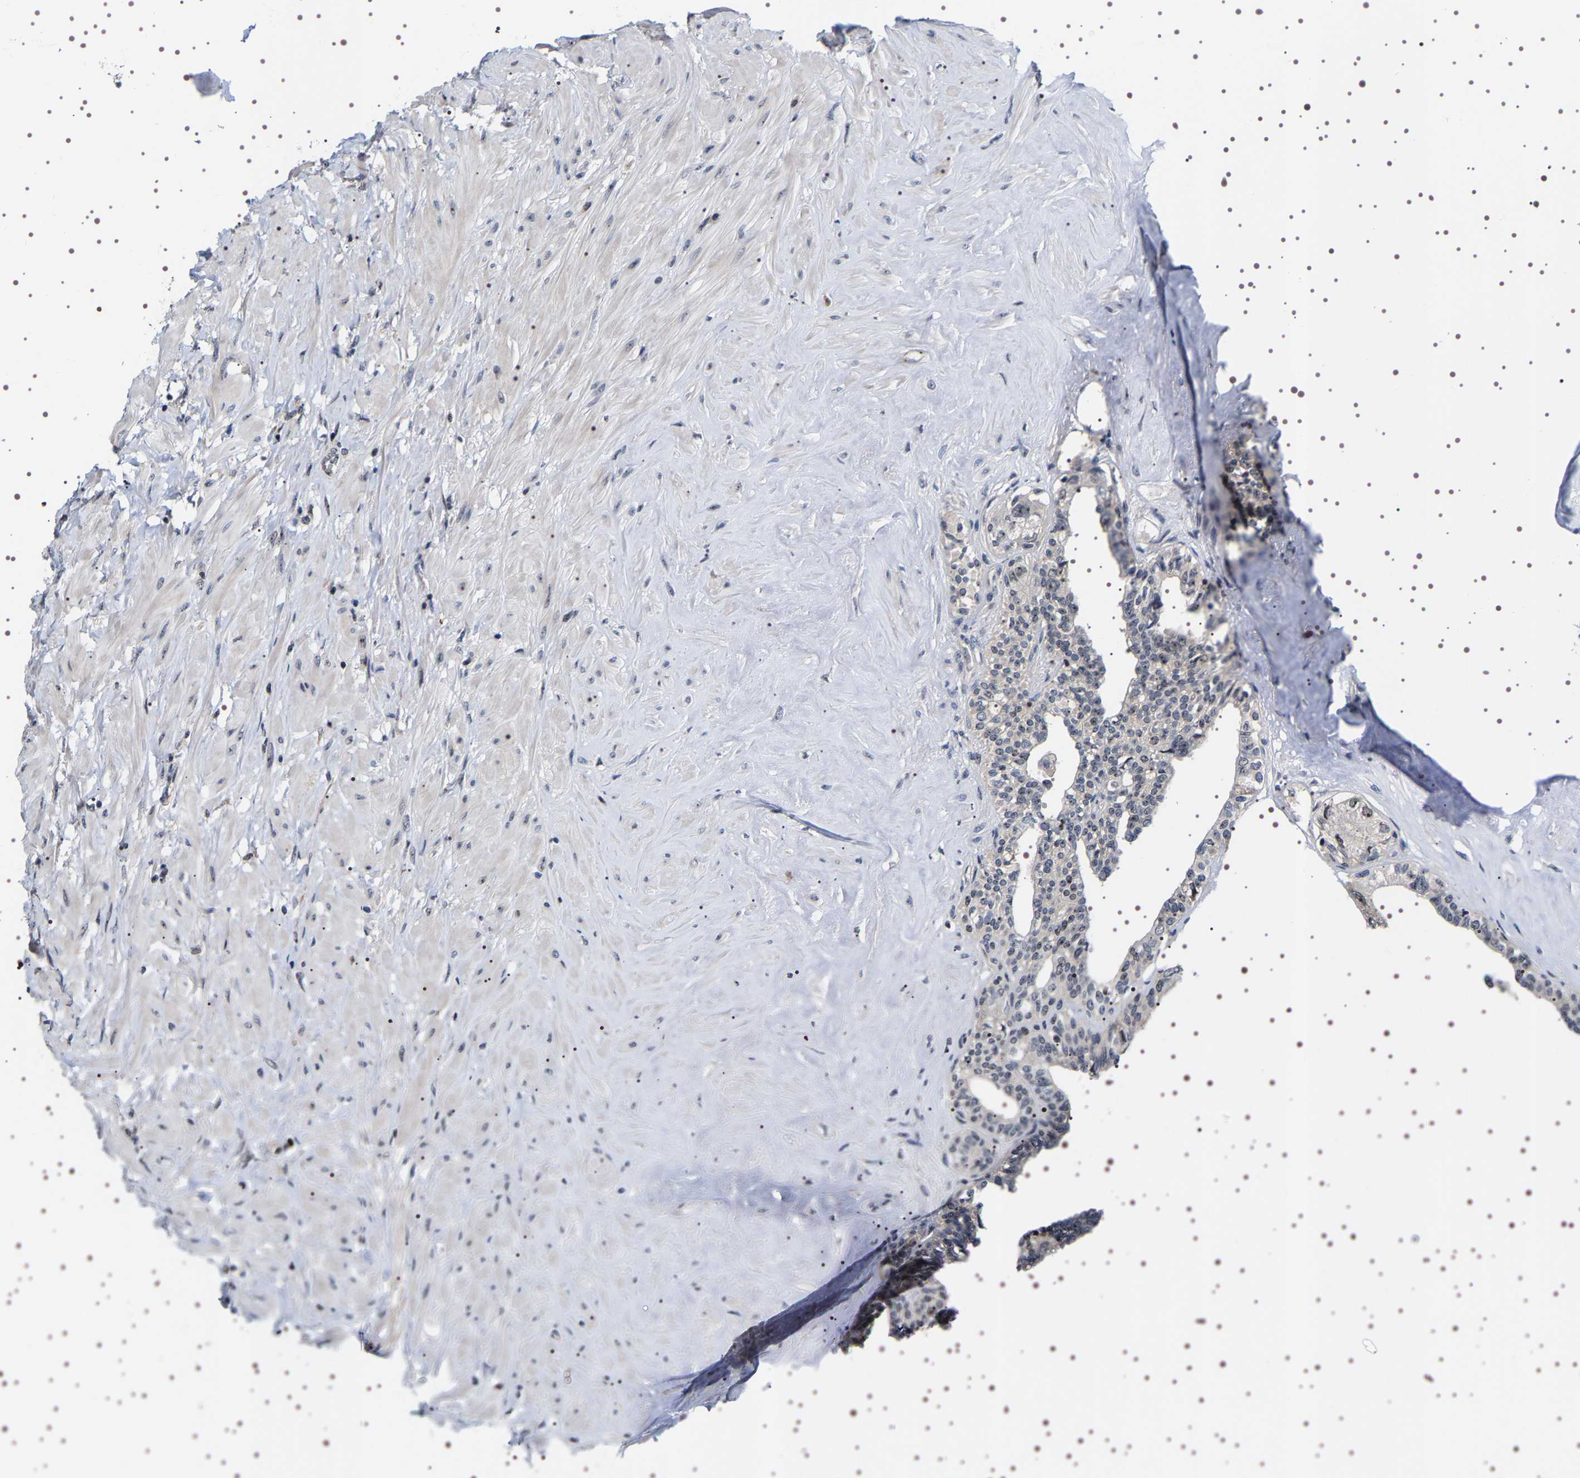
{"staining": {"intensity": "moderate", "quantity": "<25%", "location": "nuclear"}, "tissue": "seminal vesicle", "cell_type": "Glandular cells", "image_type": "normal", "snomed": [{"axis": "morphology", "description": "Normal tissue, NOS"}, {"axis": "topography", "description": "Seminal veicle"}], "caption": "Seminal vesicle stained with DAB immunohistochemistry reveals low levels of moderate nuclear expression in about <25% of glandular cells. The staining is performed using DAB (3,3'-diaminobenzidine) brown chromogen to label protein expression. The nuclei are counter-stained blue using hematoxylin.", "gene": "GNL3", "patient": {"sex": "male", "age": 63}}